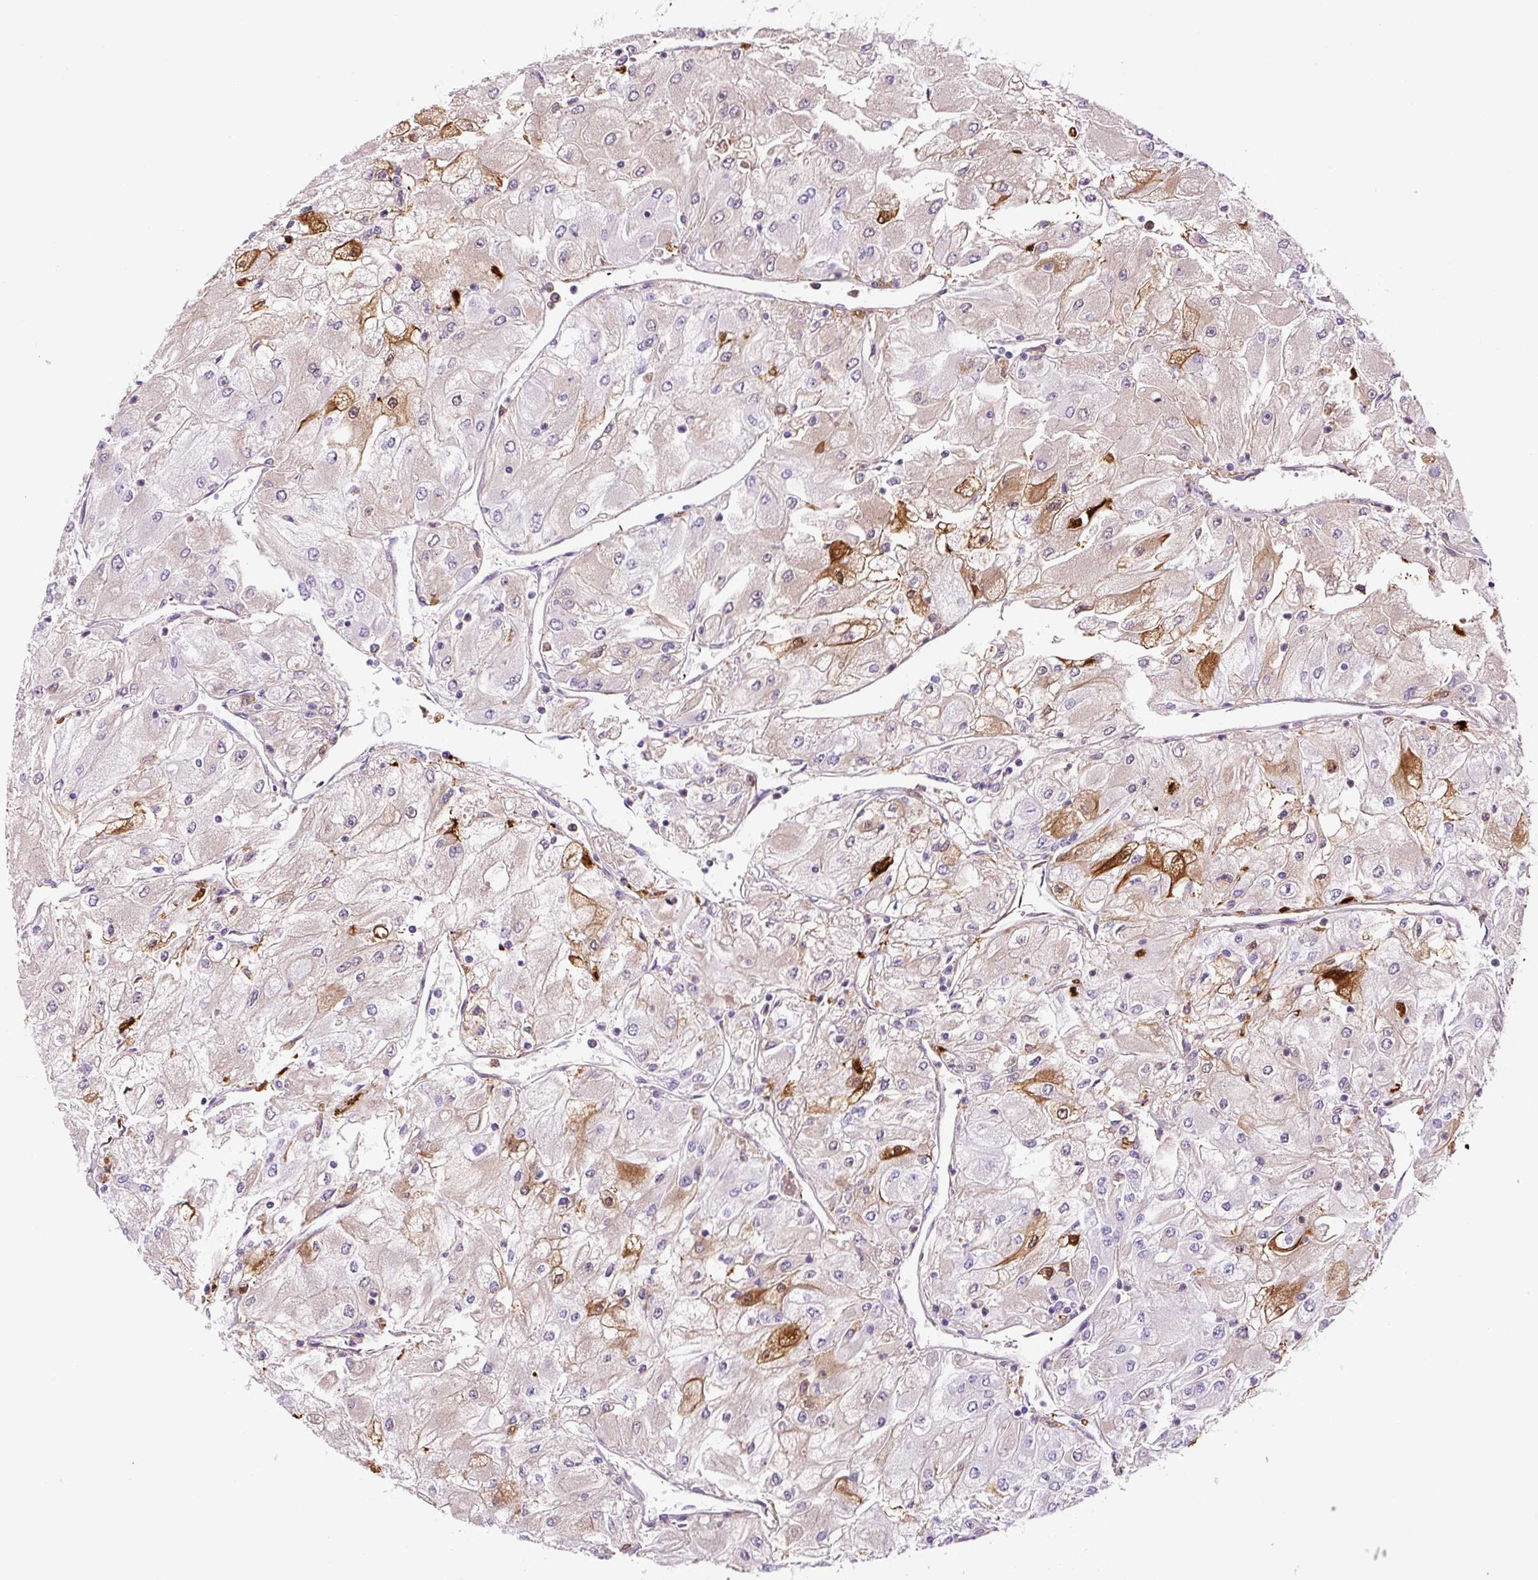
{"staining": {"intensity": "moderate", "quantity": "<25%", "location": "cytoplasmic/membranous"}, "tissue": "renal cancer", "cell_type": "Tumor cells", "image_type": "cancer", "snomed": [{"axis": "morphology", "description": "Adenocarcinoma, NOS"}, {"axis": "topography", "description": "Kidney"}], "caption": "Human renal adenocarcinoma stained with a protein marker displays moderate staining in tumor cells.", "gene": "FUT10", "patient": {"sex": "male", "age": 80}}